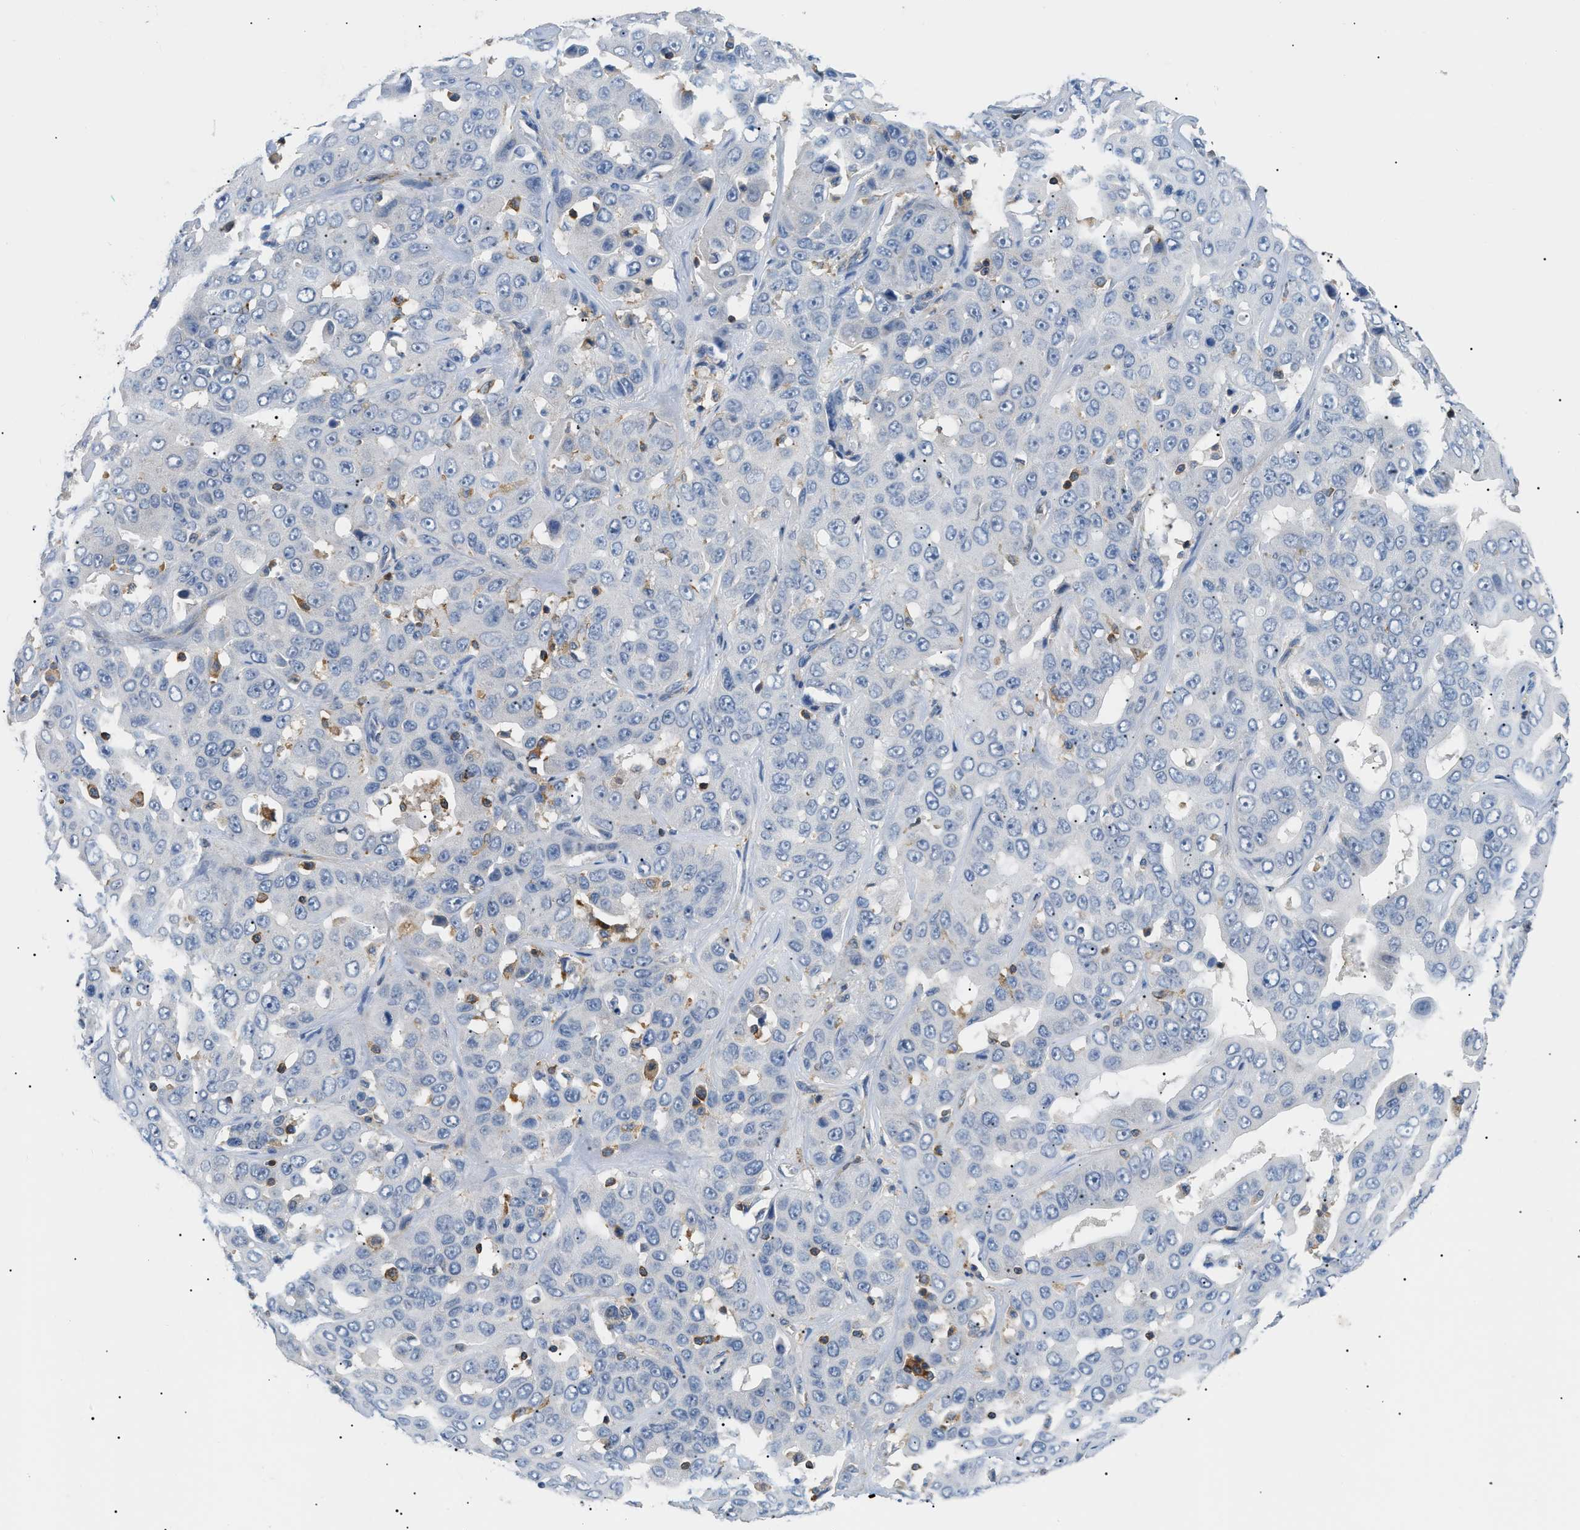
{"staining": {"intensity": "negative", "quantity": "none", "location": "none"}, "tissue": "liver cancer", "cell_type": "Tumor cells", "image_type": "cancer", "snomed": [{"axis": "morphology", "description": "Cholangiocarcinoma"}, {"axis": "topography", "description": "Liver"}], "caption": "This image is of liver cholangiocarcinoma stained with immunohistochemistry to label a protein in brown with the nuclei are counter-stained blue. There is no staining in tumor cells.", "gene": "INPP5D", "patient": {"sex": "female", "age": 52}}